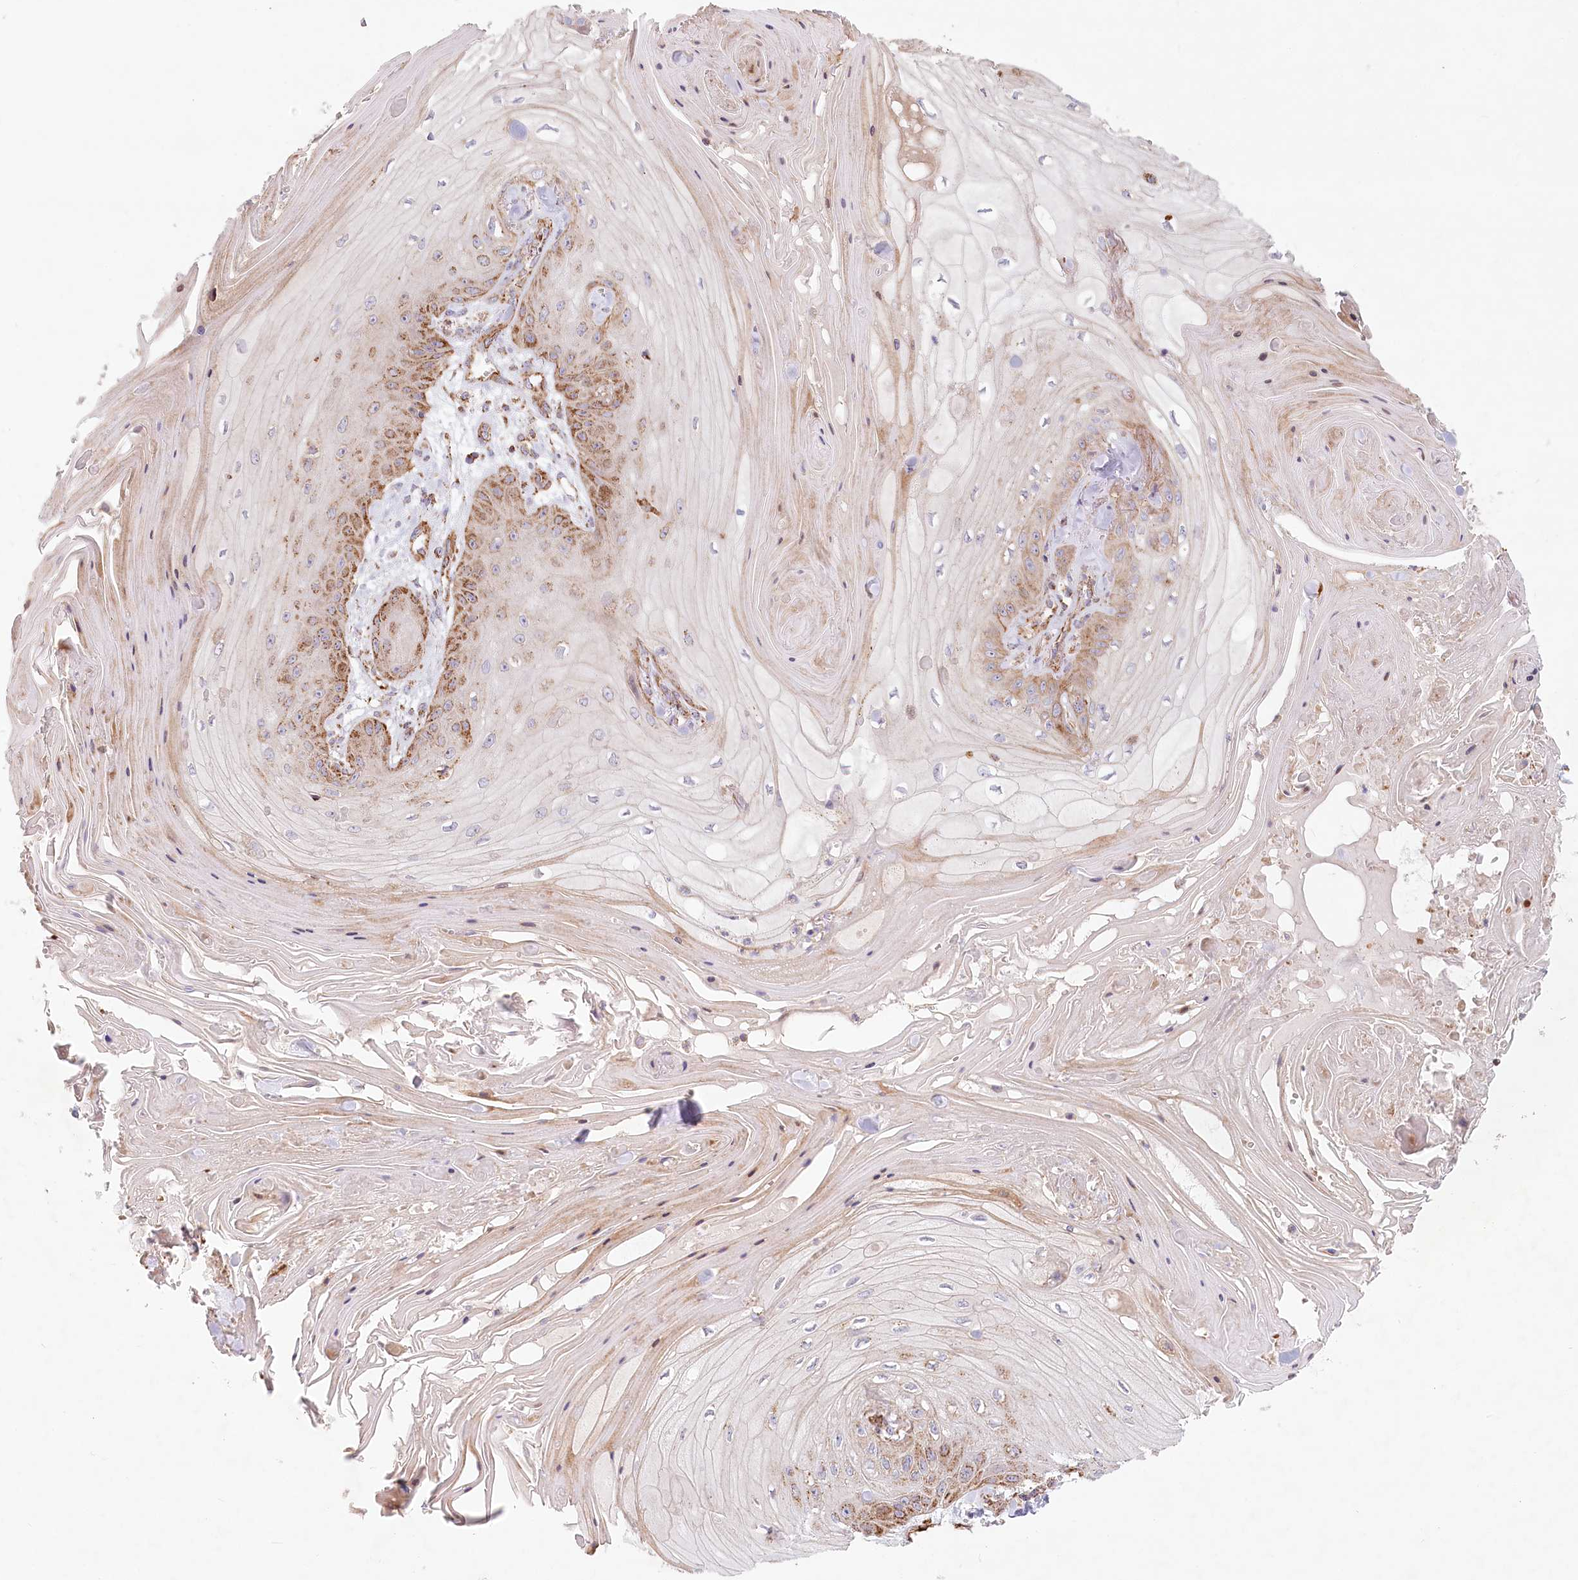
{"staining": {"intensity": "moderate", "quantity": ">75%", "location": "cytoplasmic/membranous"}, "tissue": "skin cancer", "cell_type": "Tumor cells", "image_type": "cancer", "snomed": [{"axis": "morphology", "description": "Squamous cell carcinoma, NOS"}, {"axis": "topography", "description": "Skin"}], "caption": "A brown stain highlights moderate cytoplasmic/membranous staining of a protein in human squamous cell carcinoma (skin) tumor cells. The protein of interest is shown in brown color, while the nuclei are stained blue.", "gene": "UMPS", "patient": {"sex": "male", "age": 74}}